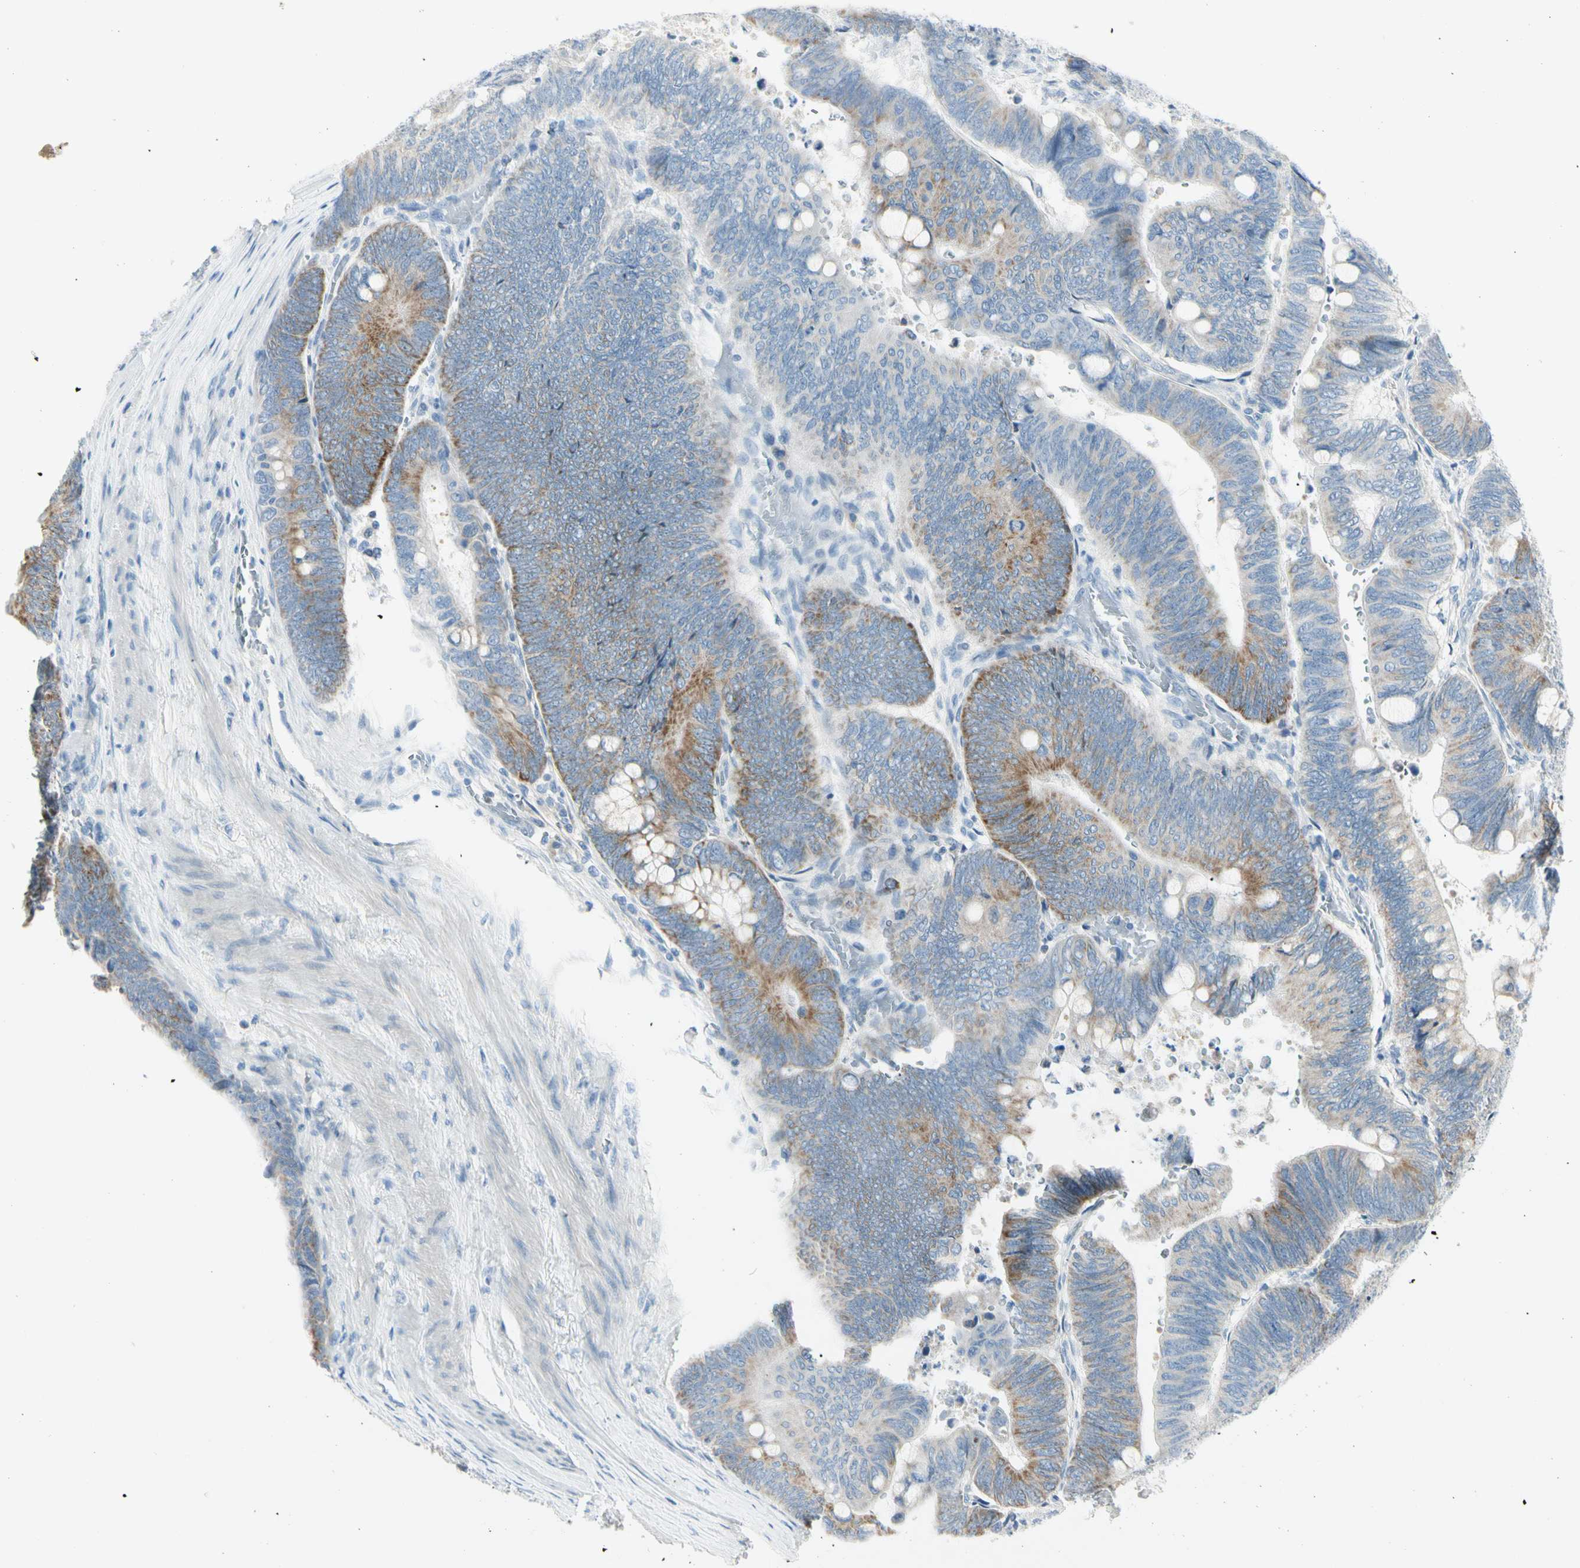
{"staining": {"intensity": "moderate", "quantity": "<25%", "location": "cytoplasmic/membranous"}, "tissue": "colorectal cancer", "cell_type": "Tumor cells", "image_type": "cancer", "snomed": [{"axis": "morphology", "description": "Normal tissue, NOS"}, {"axis": "morphology", "description": "Adenocarcinoma, NOS"}, {"axis": "topography", "description": "Rectum"}, {"axis": "topography", "description": "Peripheral nerve tissue"}], "caption": "Human colorectal cancer stained with a protein marker shows moderate staining in tumor cells.", "gene": "SLC6A15", "patient": {"sex": "male", "age": 92}}